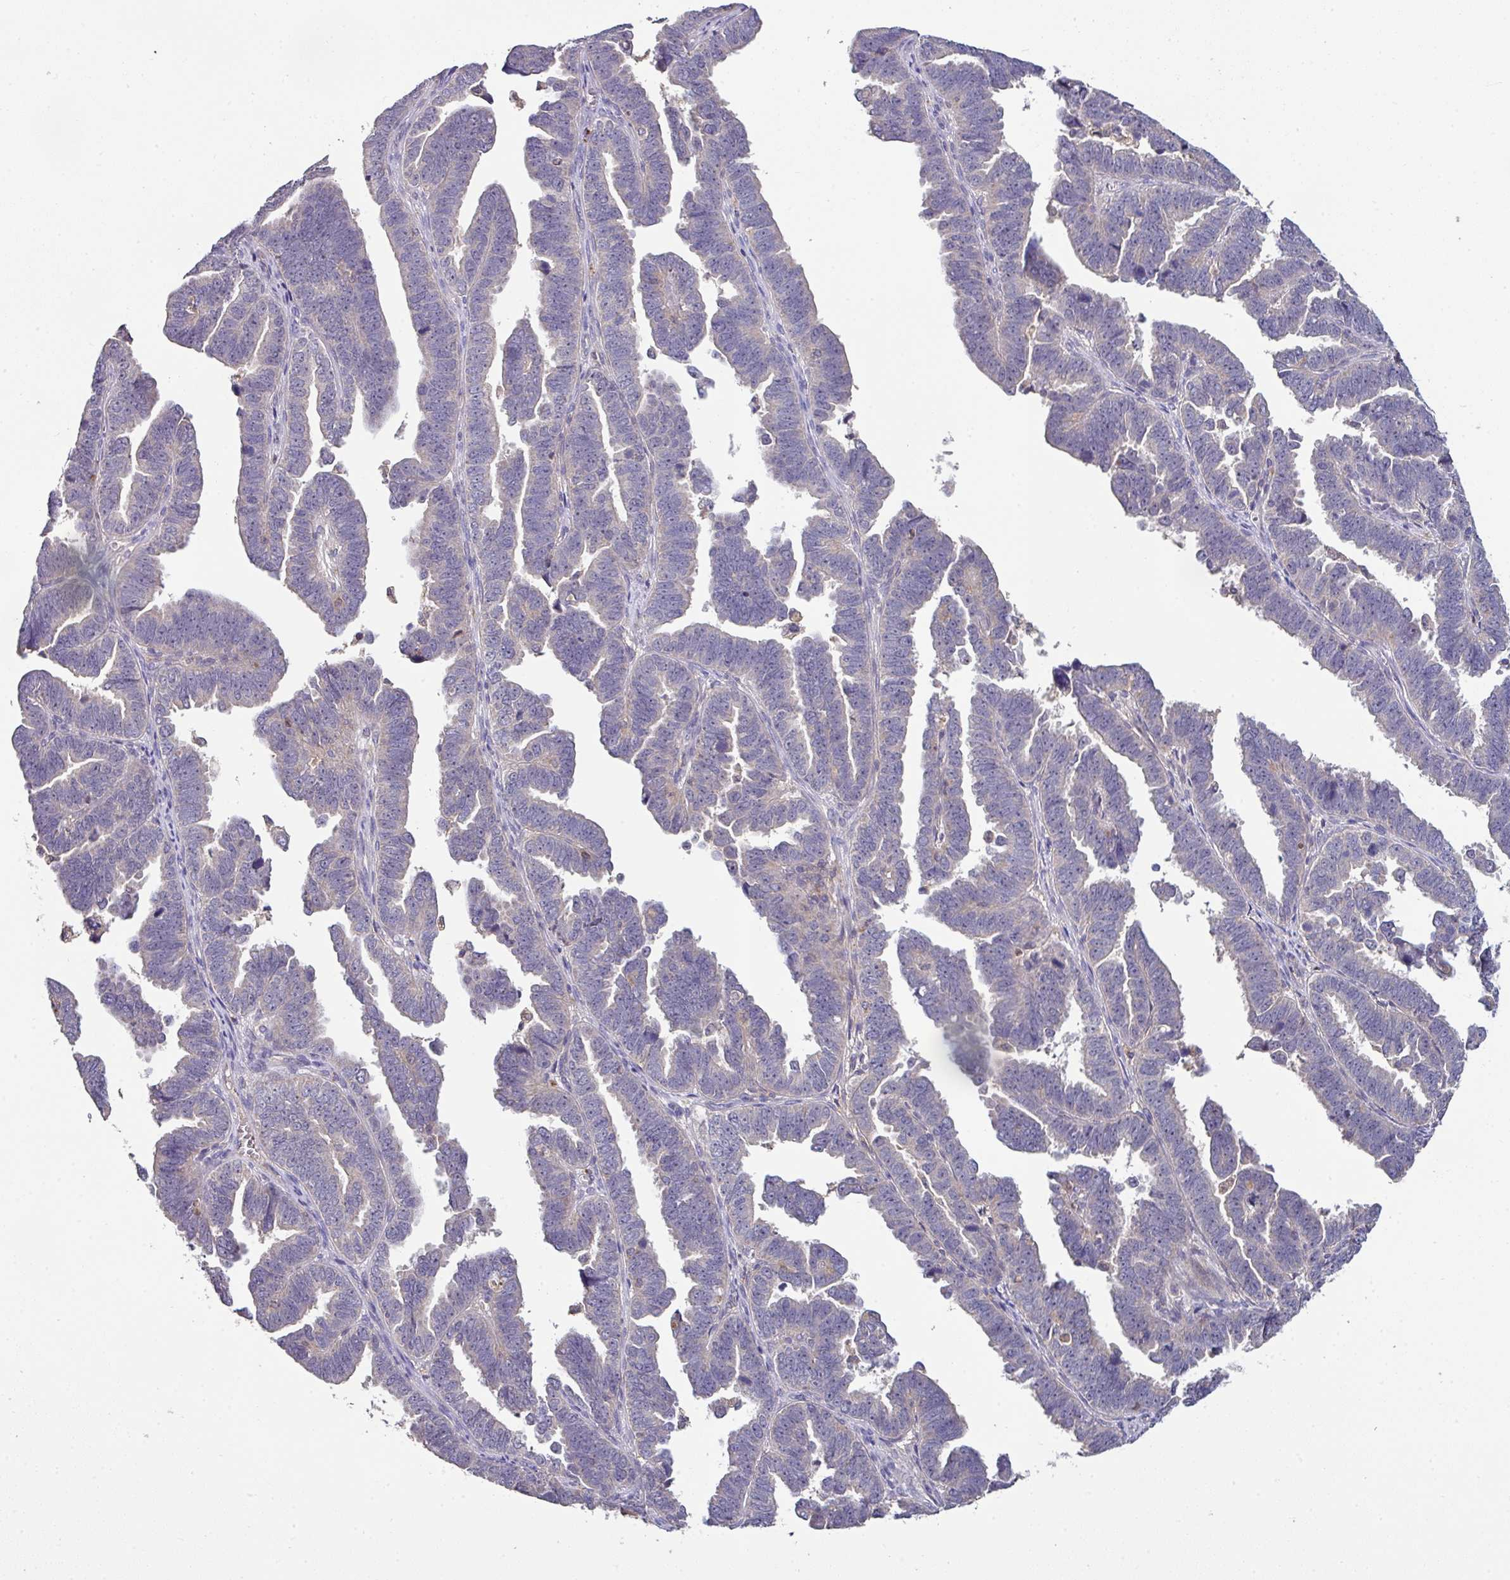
{"staining": {"intensity": "negative", "quantity": "none", "location": "none"}, "tissue": "endometrial cancer", "cell_type": "Tumor cells", "image_type": "cancer", "snomed": [{"axis": "morphology", "description": "Adenocarcinoma, NOS"}, {"axis": "topography", "description": "Endometrium"}], "caption": "The histopathology image exhibits no staining of tumor cells in endometrial cancer.", "gene": "AEBP2", "patient": {"sex": "female", "age": 75}}